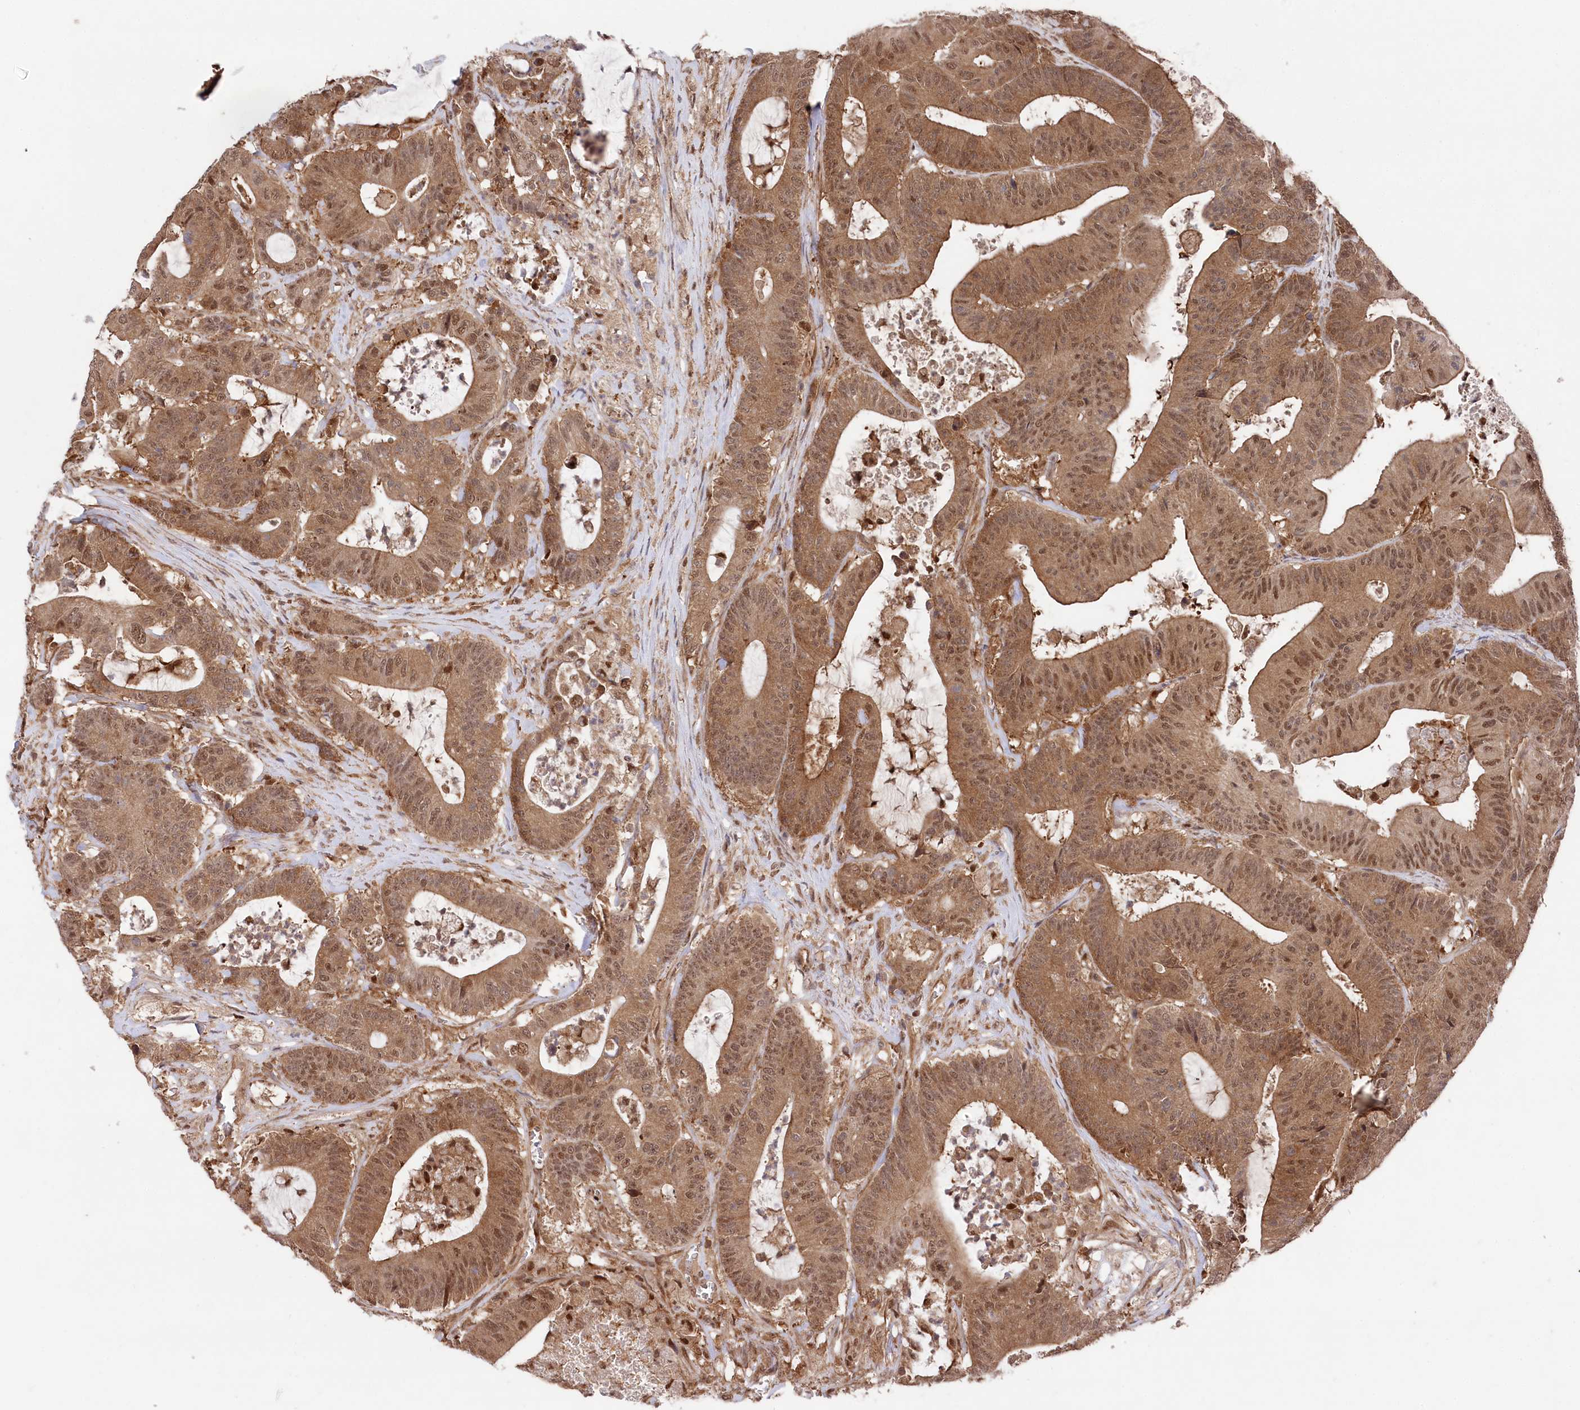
{"staining": {"intensity": "moderate", "quantity": ">75%", "location": "cytoplasmic/membranous,nuclear"}, "tissue": "colorectal cancer", "cell_type": "Tumor cells", "image_type": "cancer", "snomed": [{"axis": "morphology", "description": "Adenocarcinoma, NOS"}, {"axis": "topography", "description": "Colon"}], "caption": "Human colorectal adenocarcinoma stained with a protein marker displays moderate staining in tumor cells.", "gene": "PSMA1", "patient": {"sex": "female", "age": 84}}